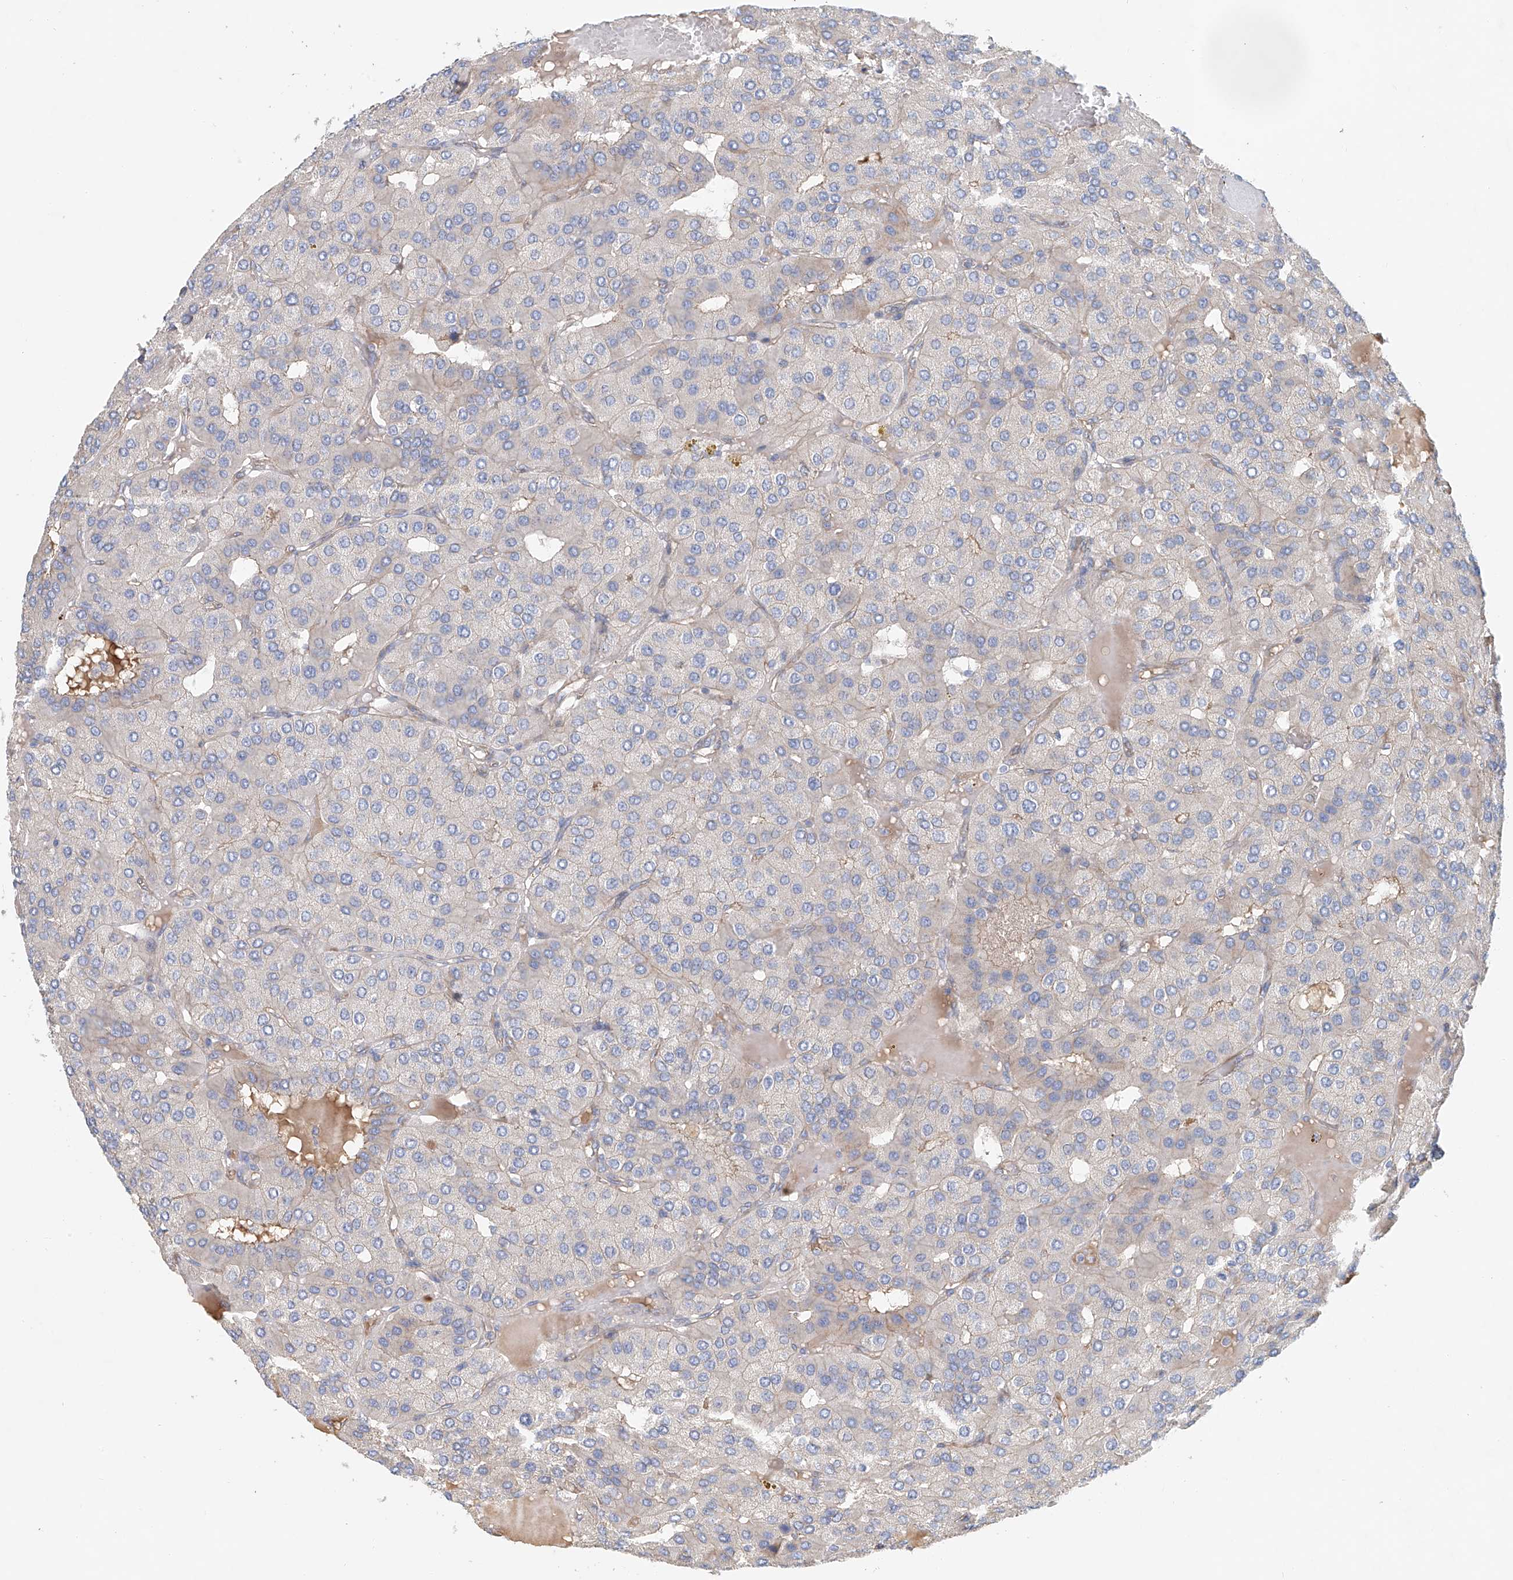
{"staining": {"intensity": "weak", "quantity": "<25%", "location": "cytoplasmic/membranous"}, "tissue": "parathyroid gland", "cell_type": "Glandular cells", "image_type": "normal", "snomed": [{"axis": "morphology", "description": "Normal tissue, NOS"}, {"axis": "morphology", "description": "Adenoma, NOS"}, {"axis": "topography", "description": "Parathyroid gland"}], "caption": "Normal parathyroid gland was stained to show a protein in brown. There is no significant positivity in glandular cells. The staining was performed using DAB (3,3'-diaminobenzidine) to visualize the protein expression in brown, while the nuclei were stained in blue with hematoxylin (Magnification: 20x).", "gene": "FRYL", "patient": {"sex": "female", "age": 86}}